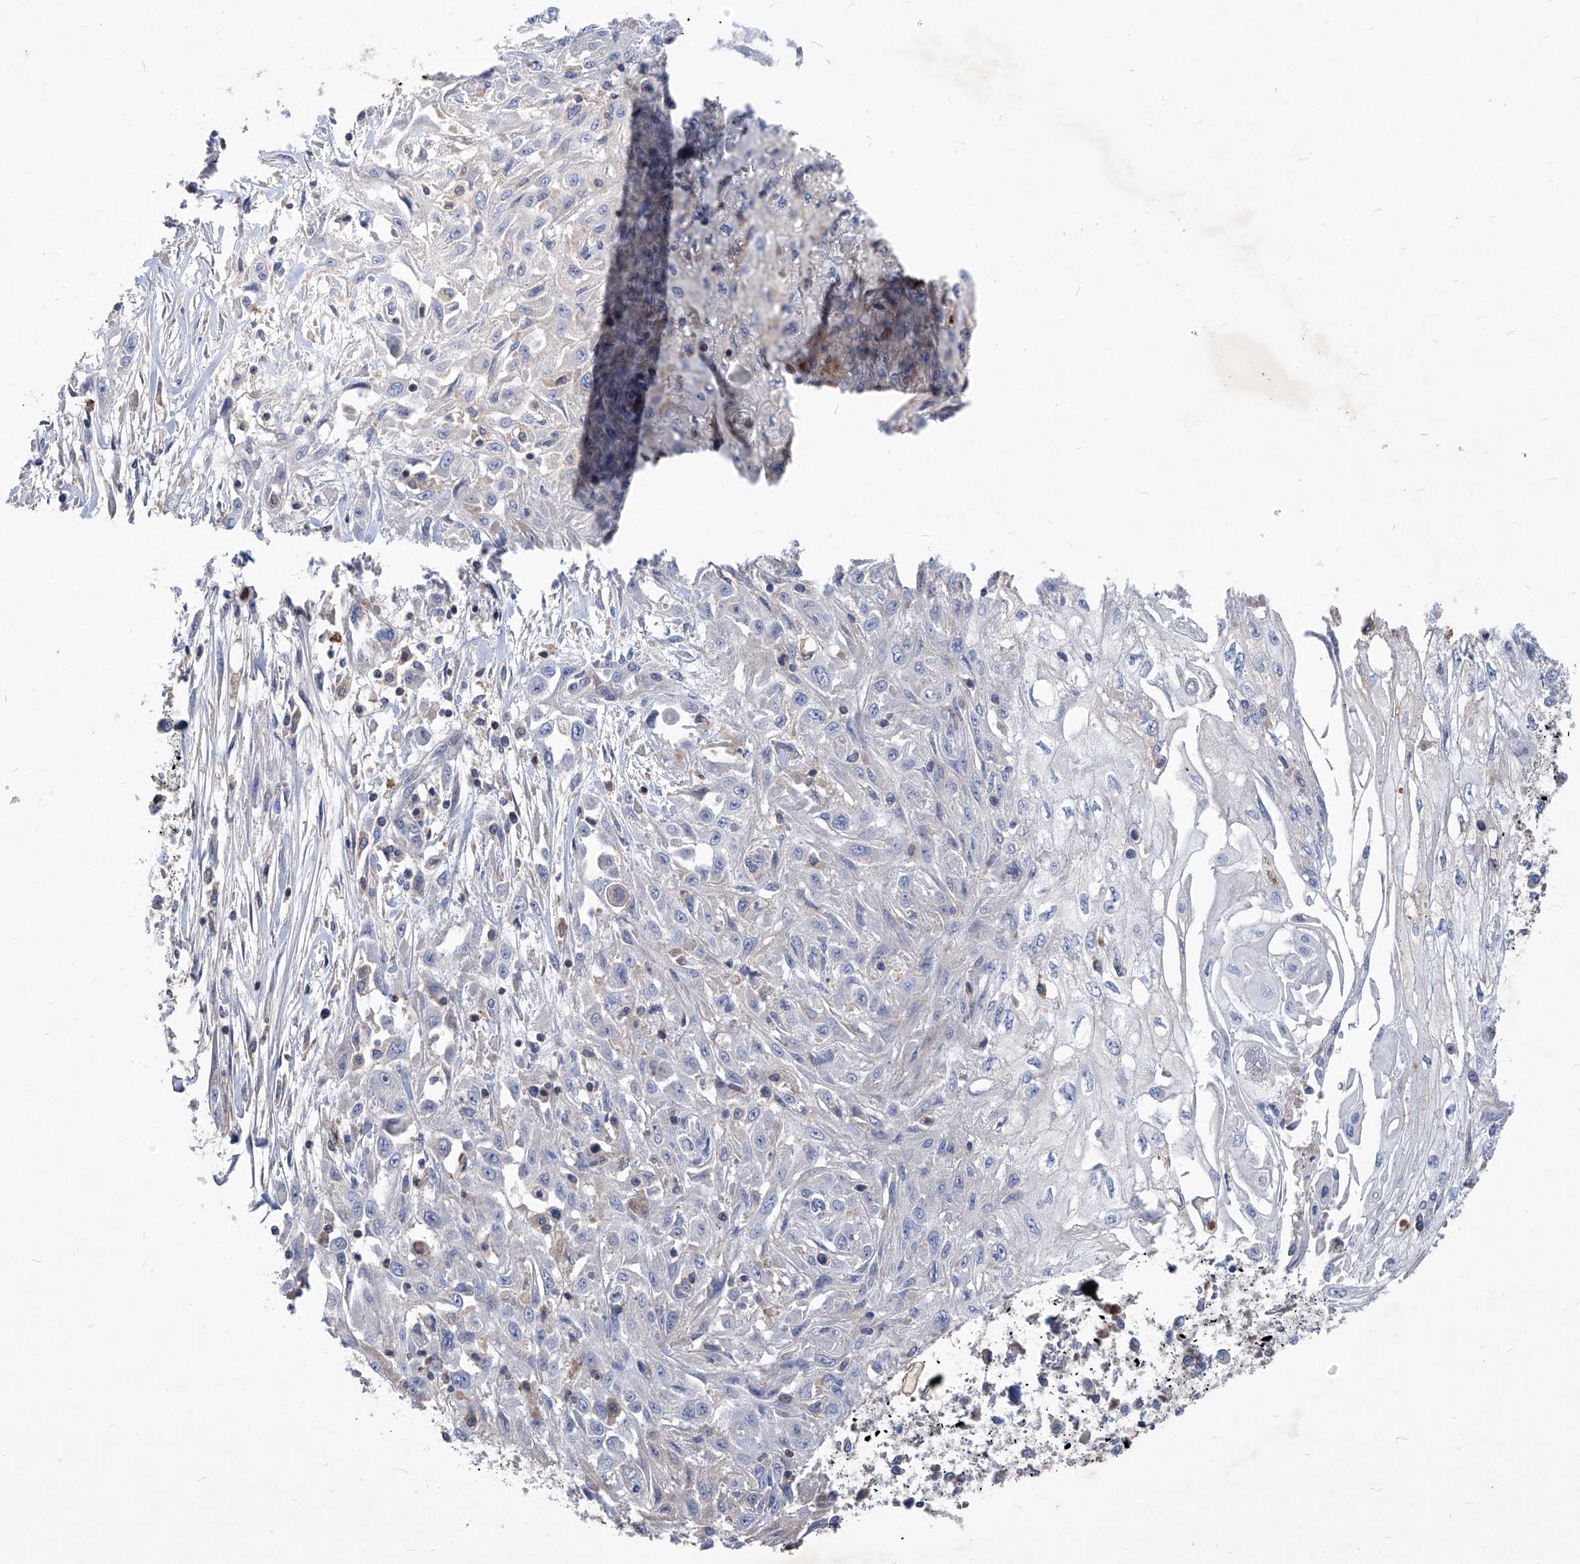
{"staining": {"intensity": "negative", "quantity": "none", "location": "none"}, "tissue": "skin cancer", "cell_type": "Tumor cells", "image_type": "cancer", "snomed": [{"axis": "morphology", "description": "Squamous cell carcinoma, NOS"}, {"axis": "morphology", "description": "Squamous cell carcinoma, metastatic, NOS"}, {"axis": "topography", "description": "Skin"}, {"axis": "topography", "description": "Lymph node"}], "caption": "There is no significant positivity in tumor cells of metastatic squamous cell carcinoma (skin).", "gene": "EPHA8", "patient": {"sex": "male", "age": 75}}